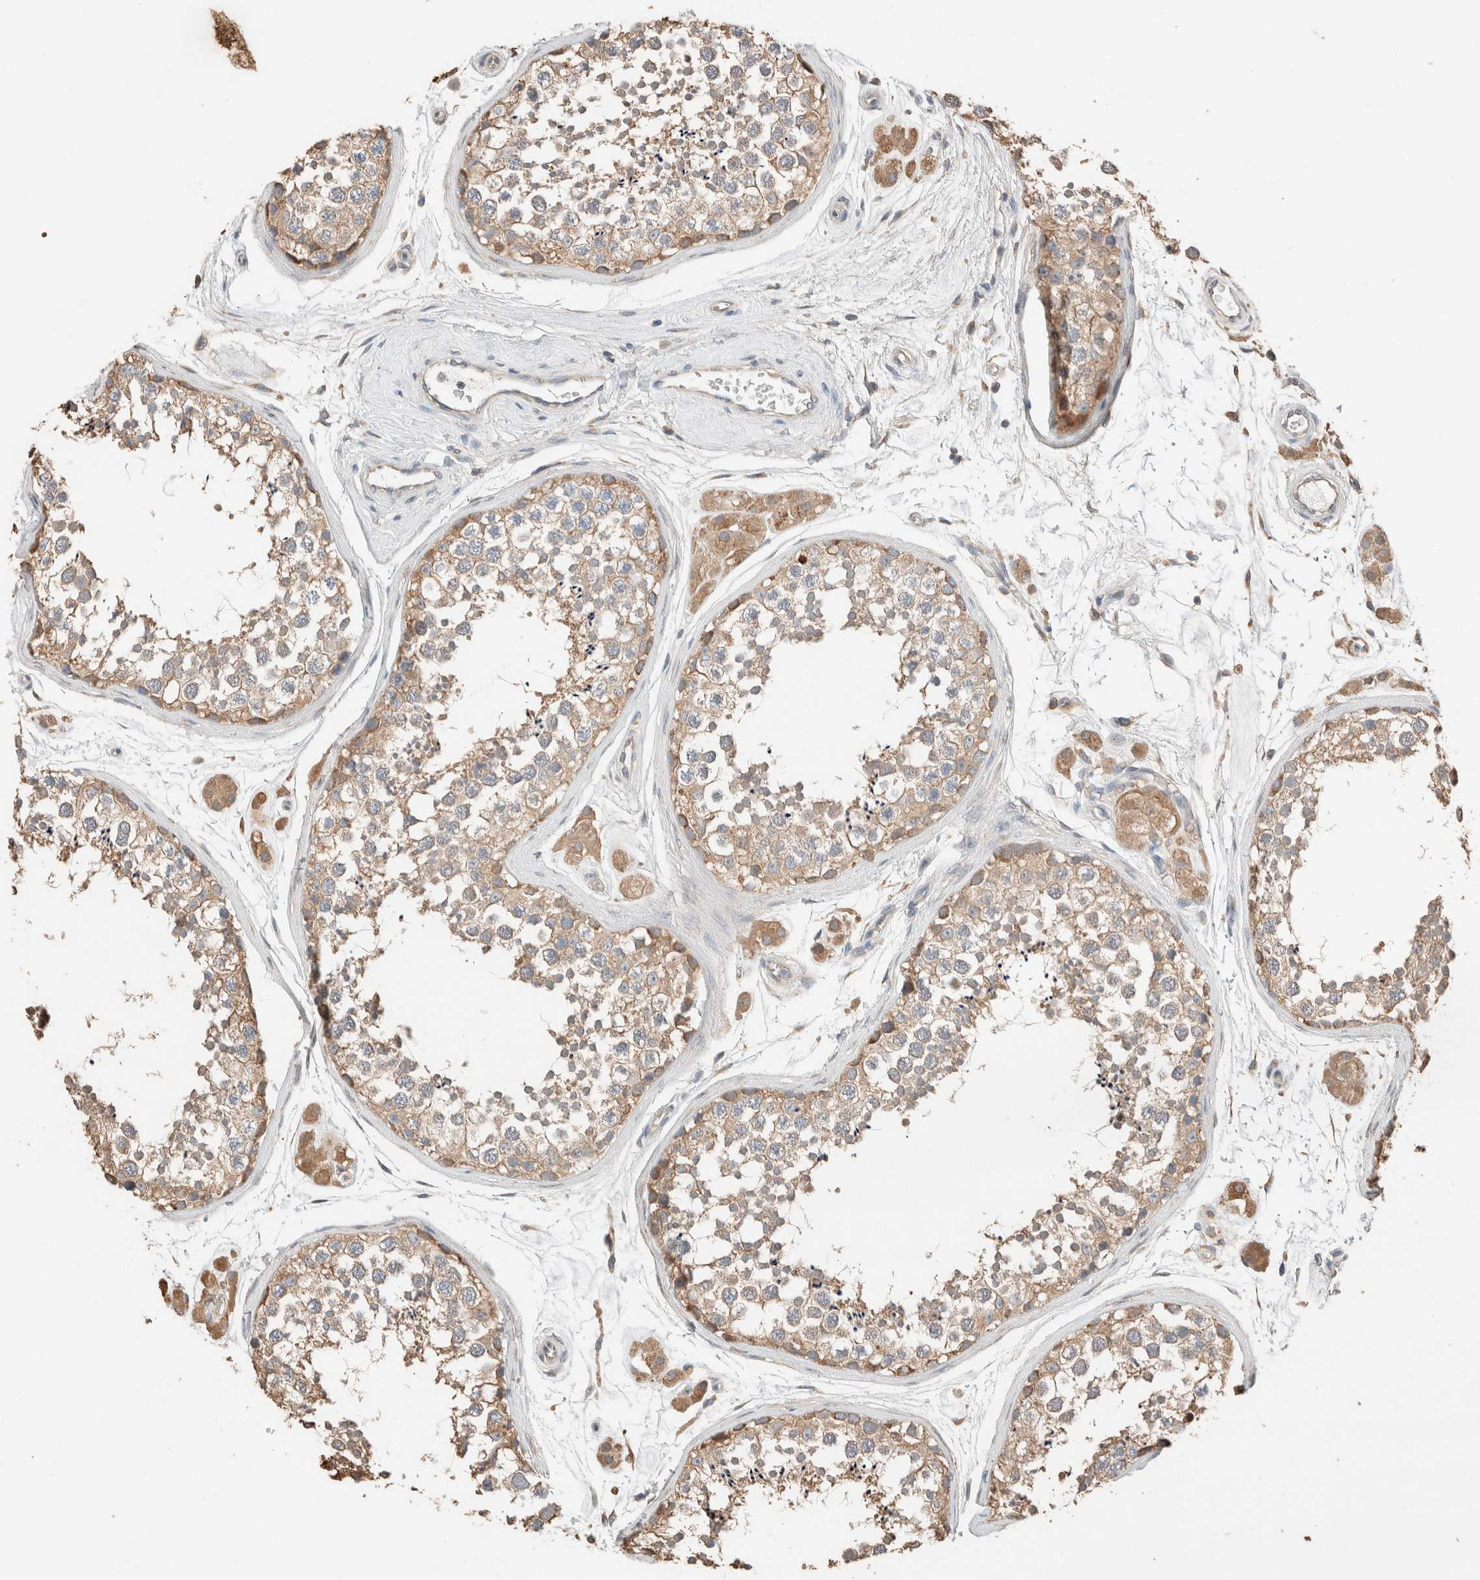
{"staining": {"intensity": "weak", "quantity": ">75%", "location": "cytoplasmic/membranous"}, "tissue": "testis", "cell_type": "Cells in seminiferous ducts", "image_type": "normal", "snomed": [{"axis": "morphology", "description": "Normal tissue, NOS"}, {"axis": "topography", "description": "Testis"}], "caption": "Brown immunohistochemical staining in normal testis demonstrates weak cytoplasmic/membranous positivity in about >75% of cells in seminiferous ducts.", "gene": "TUBD1", "patient": {"sex": "male", "age": 56}}